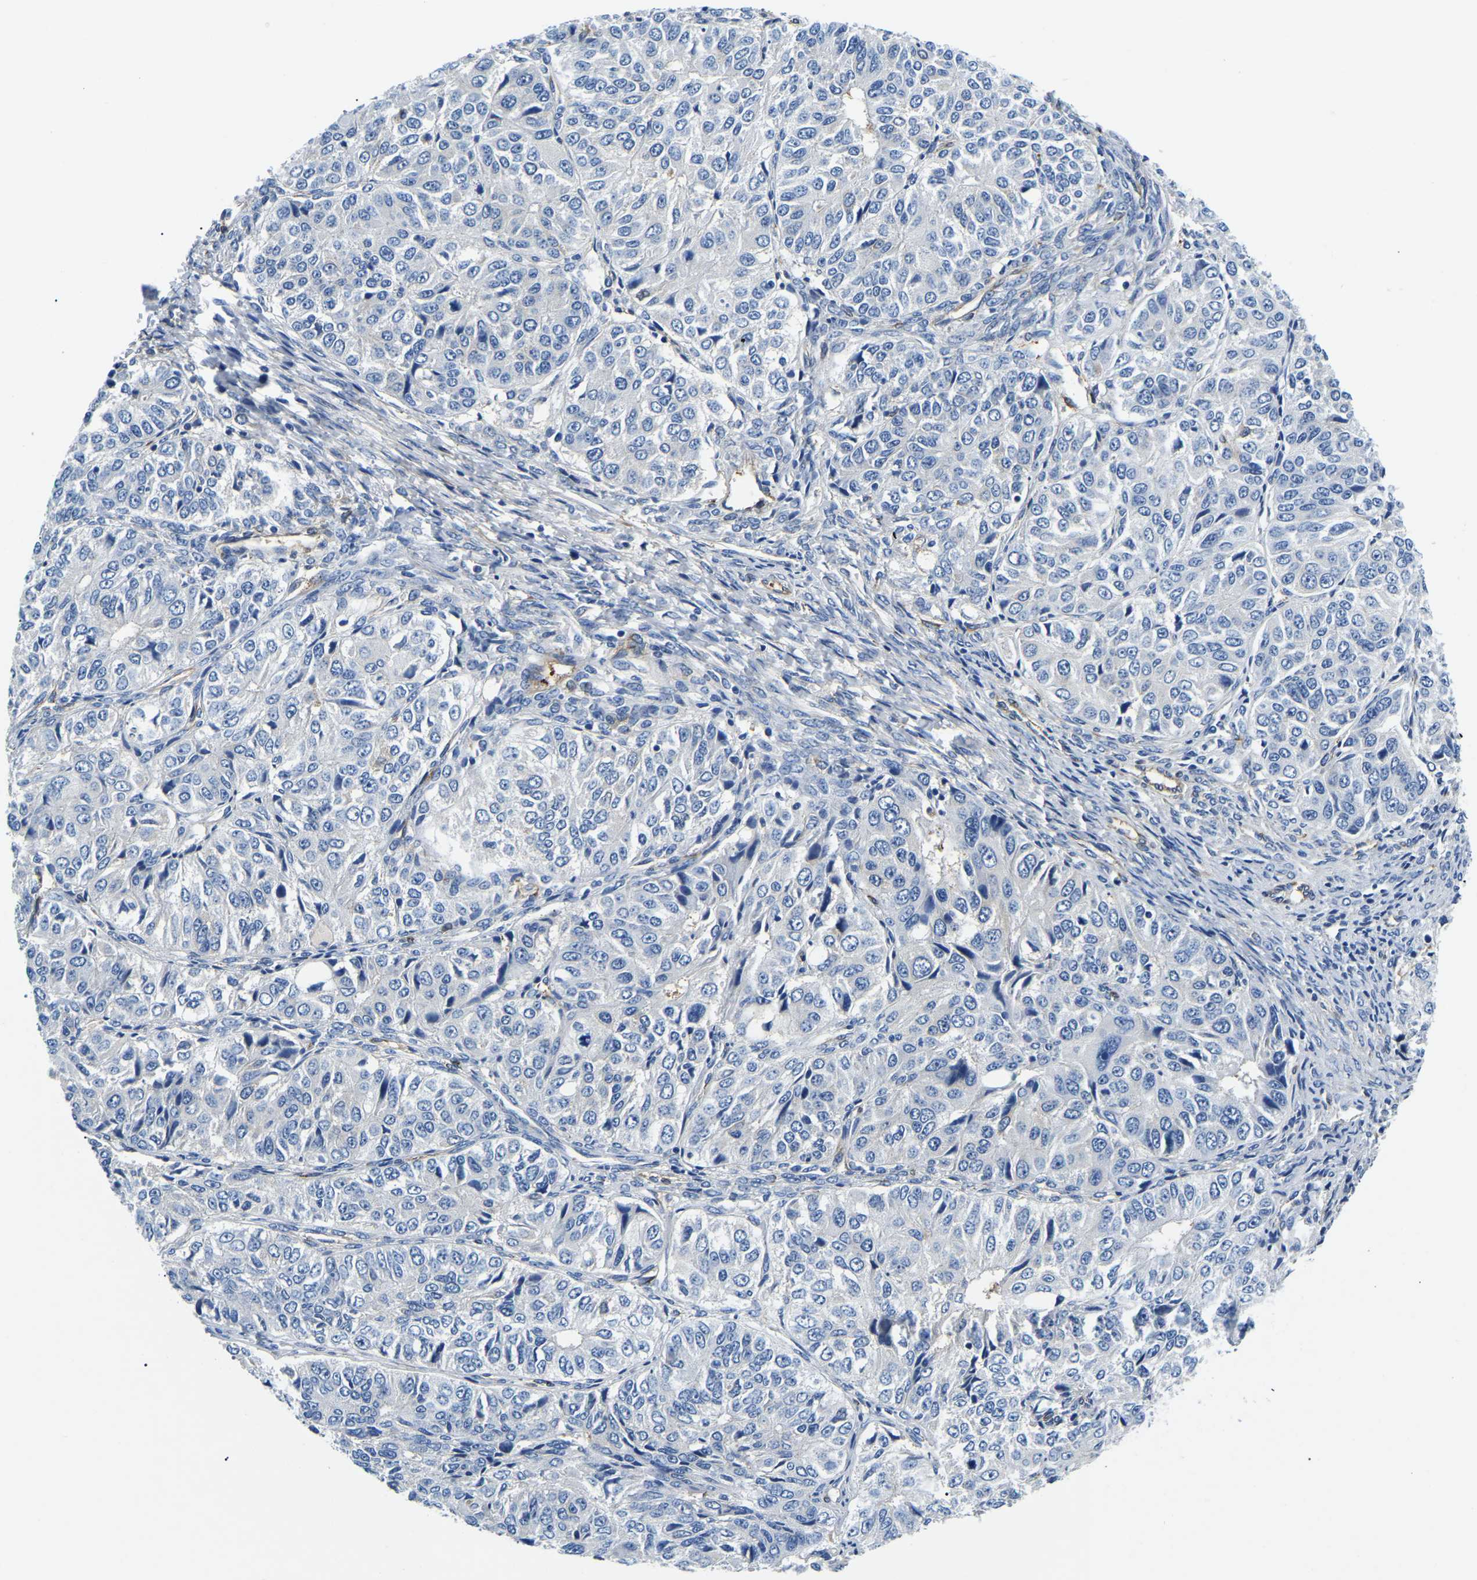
{"staining": {"intensity": "negative", "quantity": "none", "location": "none"}, "tissue": "ovarian cancer", "cell_type": "Tumor cells", "image_type": "cancer", "snomed": [{"axis": "morphology", "description": "Carcinoma, endometroid"}, {"axis": "topography", "description": "Ovary"}], "caption": "Immunohistochemistry (IHC) photomicrograph of neoplastic tissue: human ovarian cancer stained with DAB reveals no significant protein positivity in tumor cells.", "gene": "DUSP8", "patient": {"sex": "female", "age": 51}}